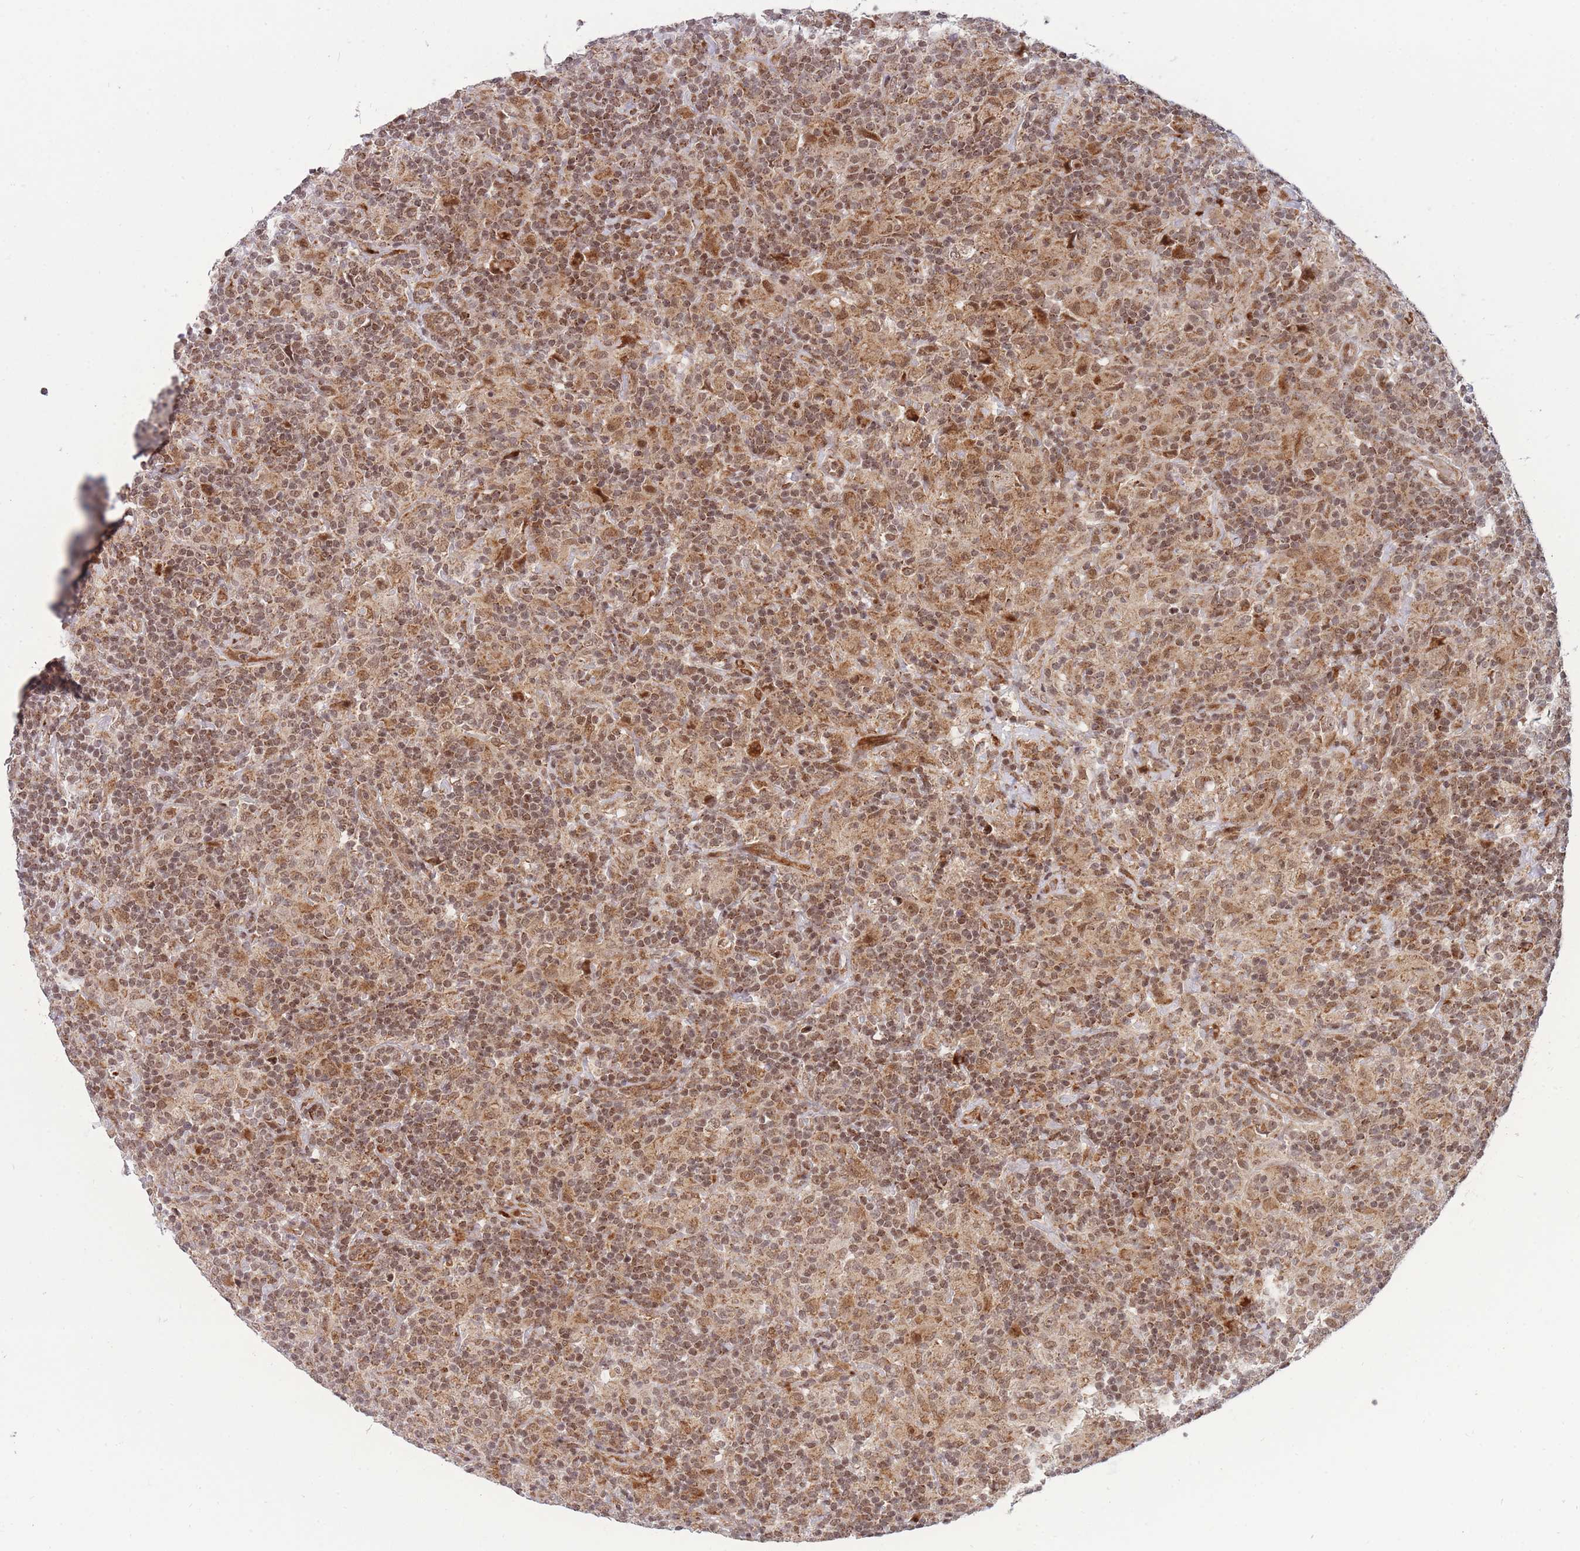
{"staining": {"intensity": "moderate", "quantity": ">75%", "location": "nuclear"}, "tissue": "lymphoma", "cell_type": "Tumor cells", "image_type": "cancer", "snomed": [{"axis": "morphology", "description": "Hodgkin's disease, NOS"}, {"axis": "topography", "description": "Lymph node"}], "caption": "About >75% of tumor cells in human lymphoma show moderate nuclear protein expression as visualized by brown immunohistochemical staining.", "gene": "BOD1L1", "patient": {"sex": "male", "age": 70}}